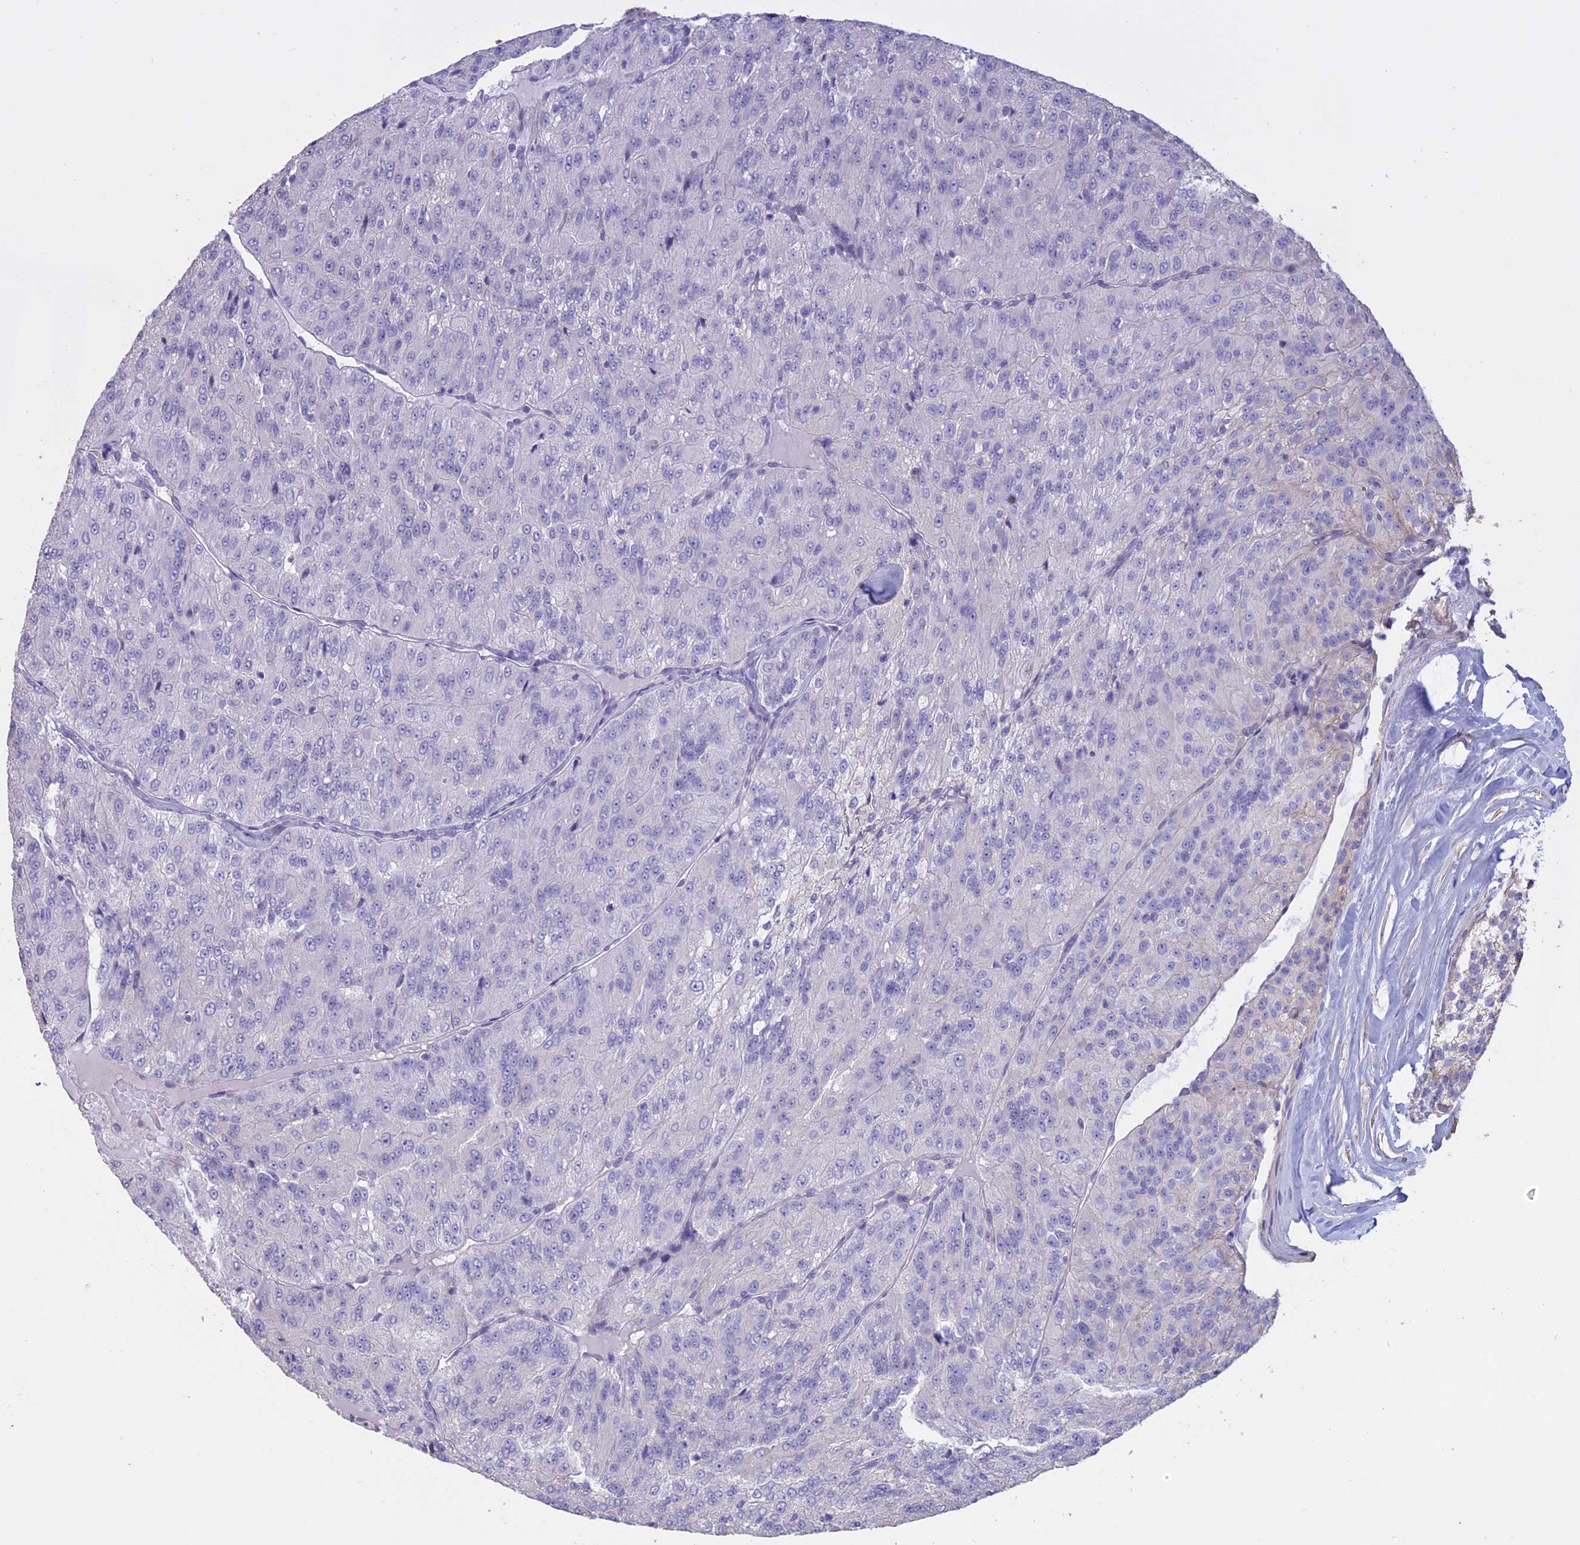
{"staining": {"intensity": "negative", "quantity": "none", "location": "none"}, "tissue": "renal cancer", "cell_type": "Tumor cells", "image_type": "cancer", "snomed": [{"axis": "morphology", "description": "Adenocarcinoma, NOS"}, {"axis": "topography", "description": "Kidney"}], "caption": "Tumor cells show no significant positivity in renal adenocarcinoma. The staining was performed using DAB (3,3'-diaminobenzidine) to visualize the protein expression in brown, while the nuclei were stained in blue with hematoxylin (Magnification: 20x).", "gene": "CCDC148", "patient": {"sex": "female", "age": 63}}